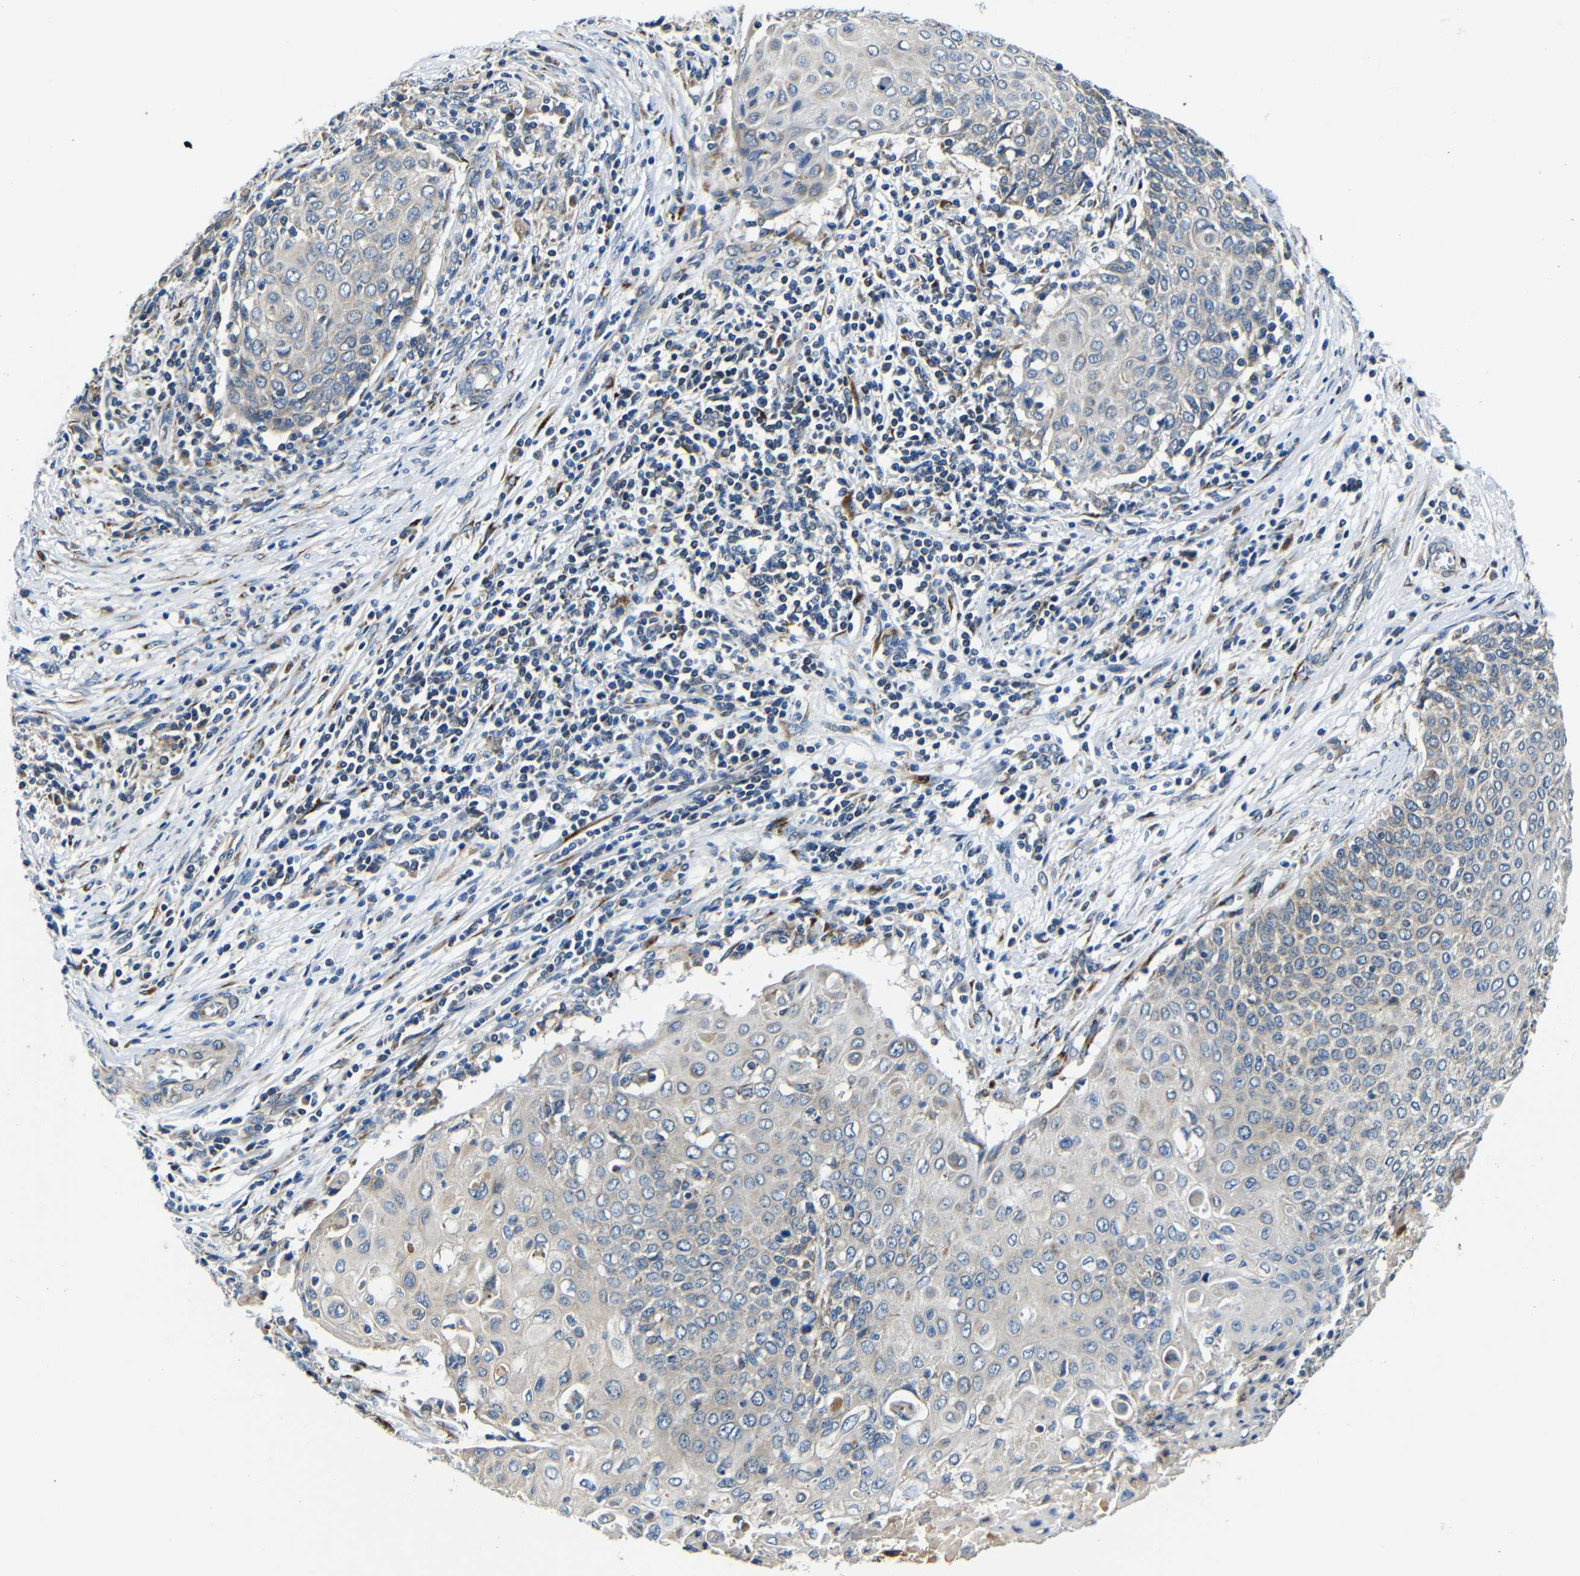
{"staining": {"intensity": "weak", "quantity": "<25%", "location": "cytoplasmic/membranous"}, "tissue": "cervical cancer", "cell_type": "Tumor cells", "image_type": "cancer", "snomed": [{"axis": "morphology", "description": "Squamous cell carcinoma, NOS"}, {"axis": "topography", "description": "Cervix"}], "caption": "Tumor cells are negative for brown protein staining in squamous cell carcinoma (cervical).", "gene": "FKBP14", "patient": {"sex": "female", "age": 39}}